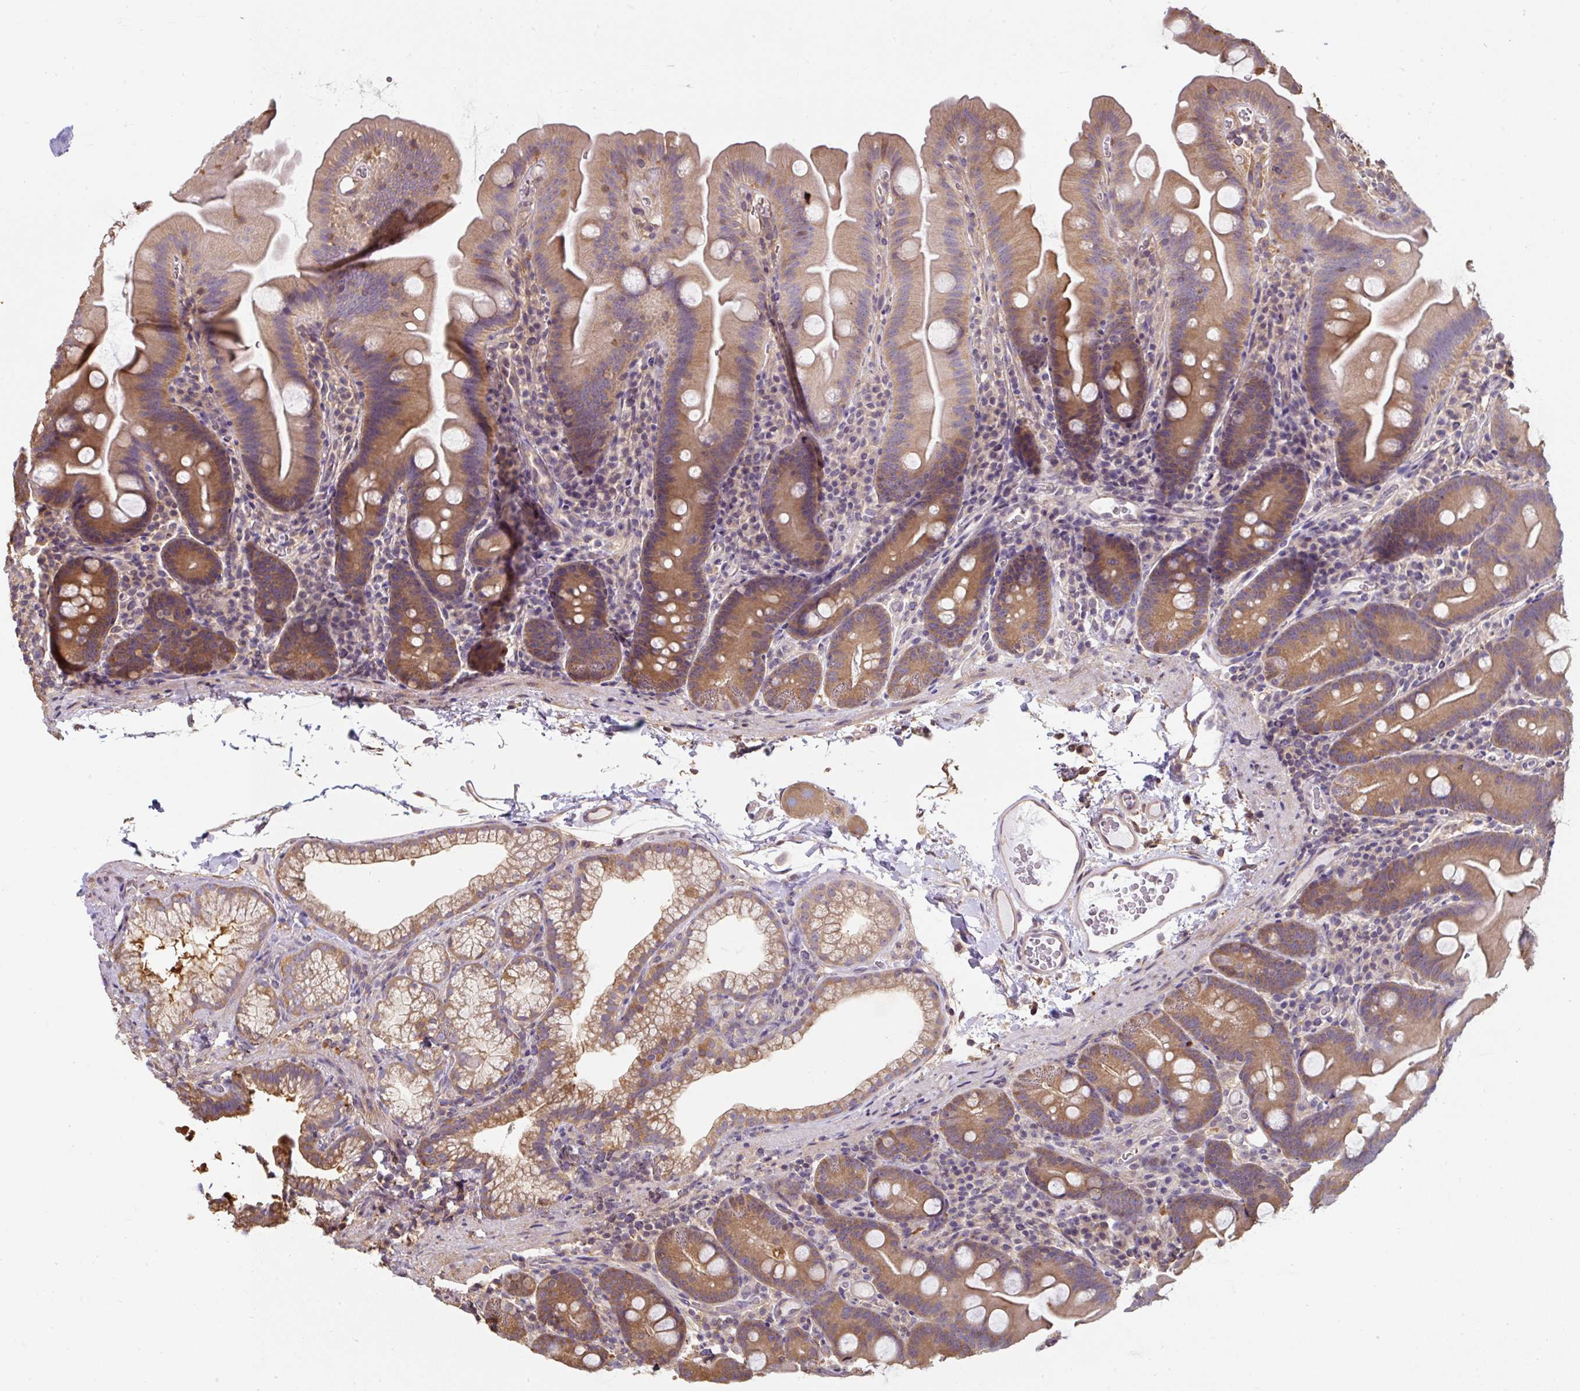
{"staining": {"intensity": "moderate", "quantity": "25%-75%", "location": "cytoplasmic/membranous"}, "tissue": "small intestine", "cell_type": "Glandular cells", "image_type": "normal", "snomed": [{"axis": "morphology", "description": "Normal tissue, NOS"}, {"axis": "topography", "description": "Small intestine"}], "caption": "IHC photomicrograph of benign small intestine stained for a protein (brown), which reveals medium levels of moderate cytoplasmic/membranous expression in approximately 25%-75% of glandular cells.", "gene": "ST13", "patient": {"sex": "female", "age": 68}}